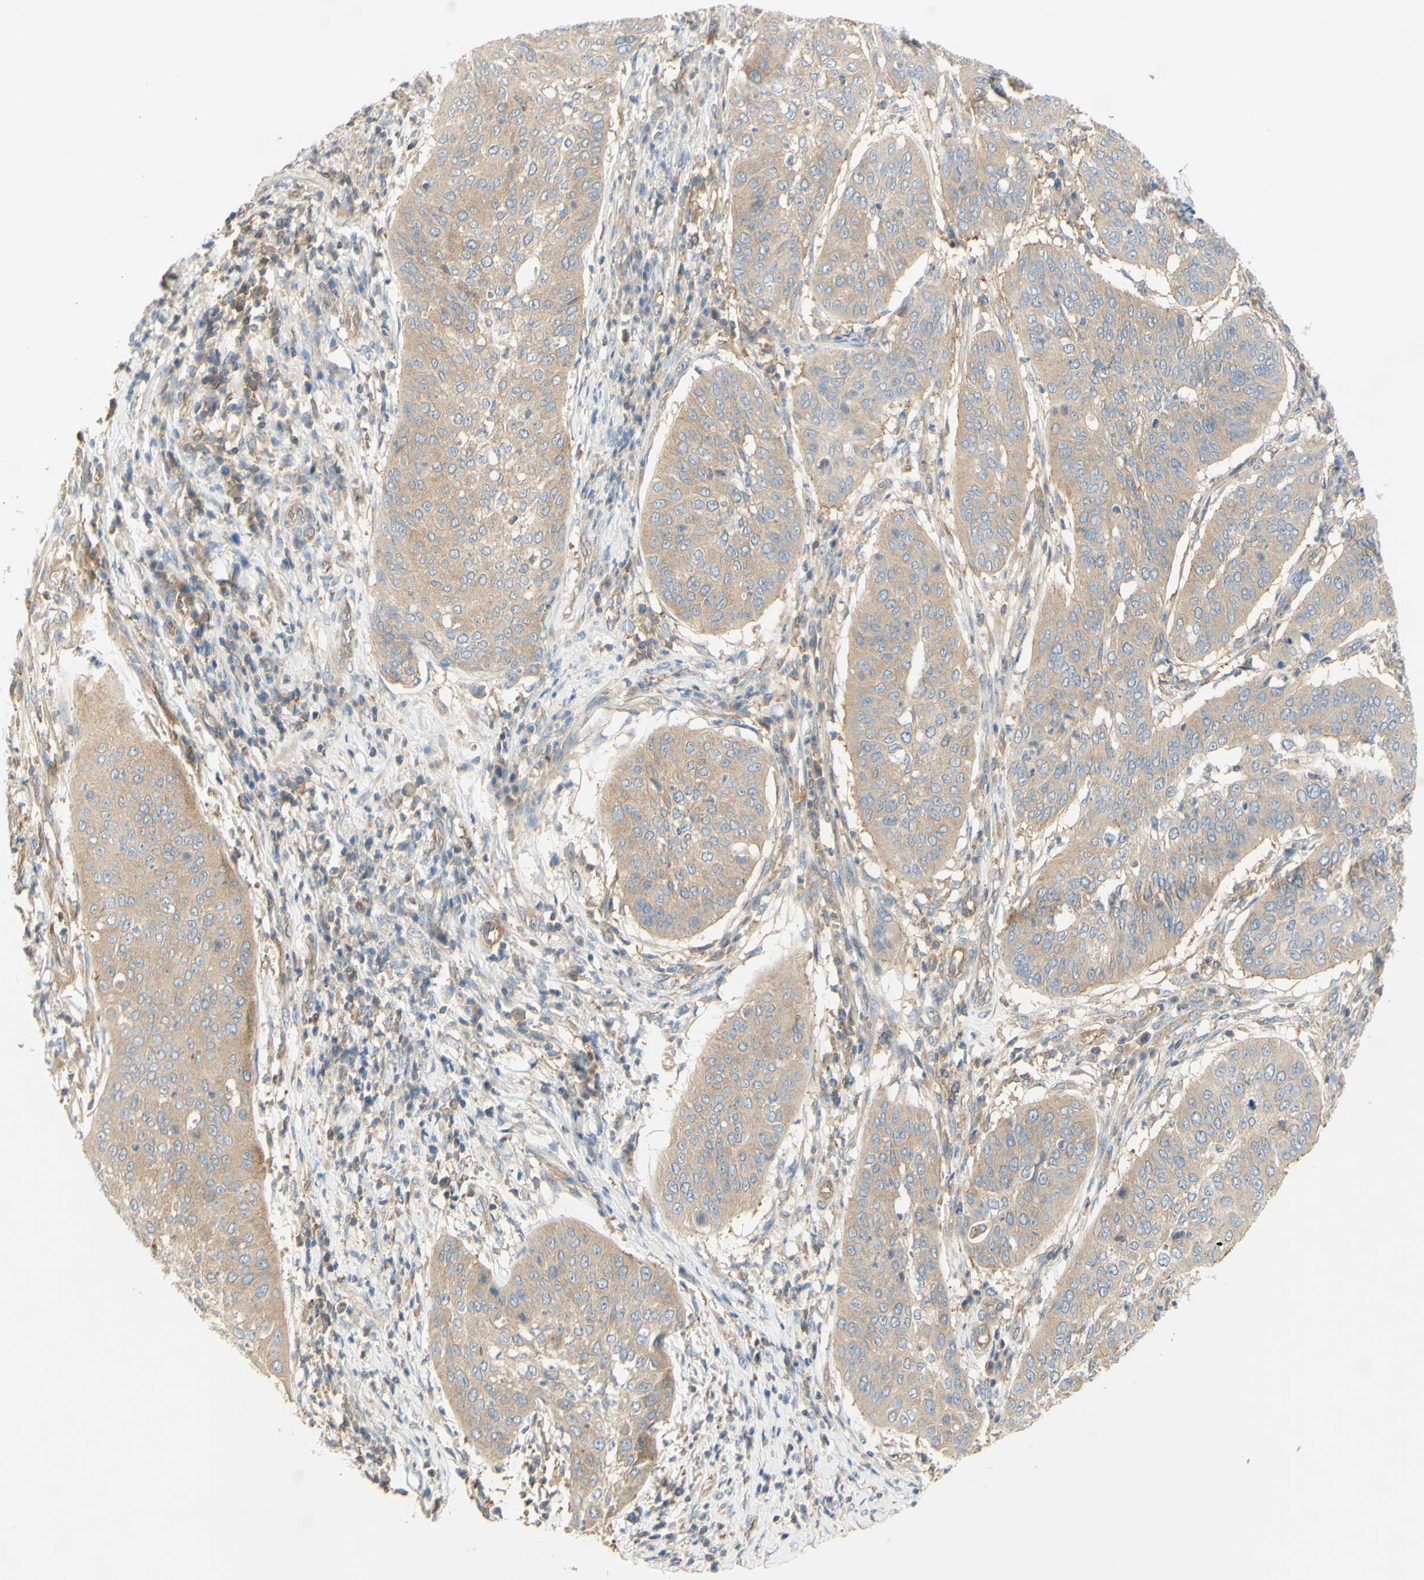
{"staining": {"intensity": "weak", "quantity": ">75%", "location": "cytoplasmic/membranous"}, "tissue": "cervical cancer", "cell_type": "Tumor cells", "image_type": "cancer", "snomed": [{"axis": "morphology", "description": "Normal tissue, NOS"}, {"axis": "morphology", "description": "Squamous cell carcinoma, NOS"}, {"axis": "topography", "description": "Cervix"}], "caption": "The histopathology image exhibits staining of squamous cell carcinoma (cervical), revealing weak cytoplasmic/membranous protein expression (brown color) within tumor cells.", "gene": "IKBKG", "patient": {"sex": "female", "age": 39}}